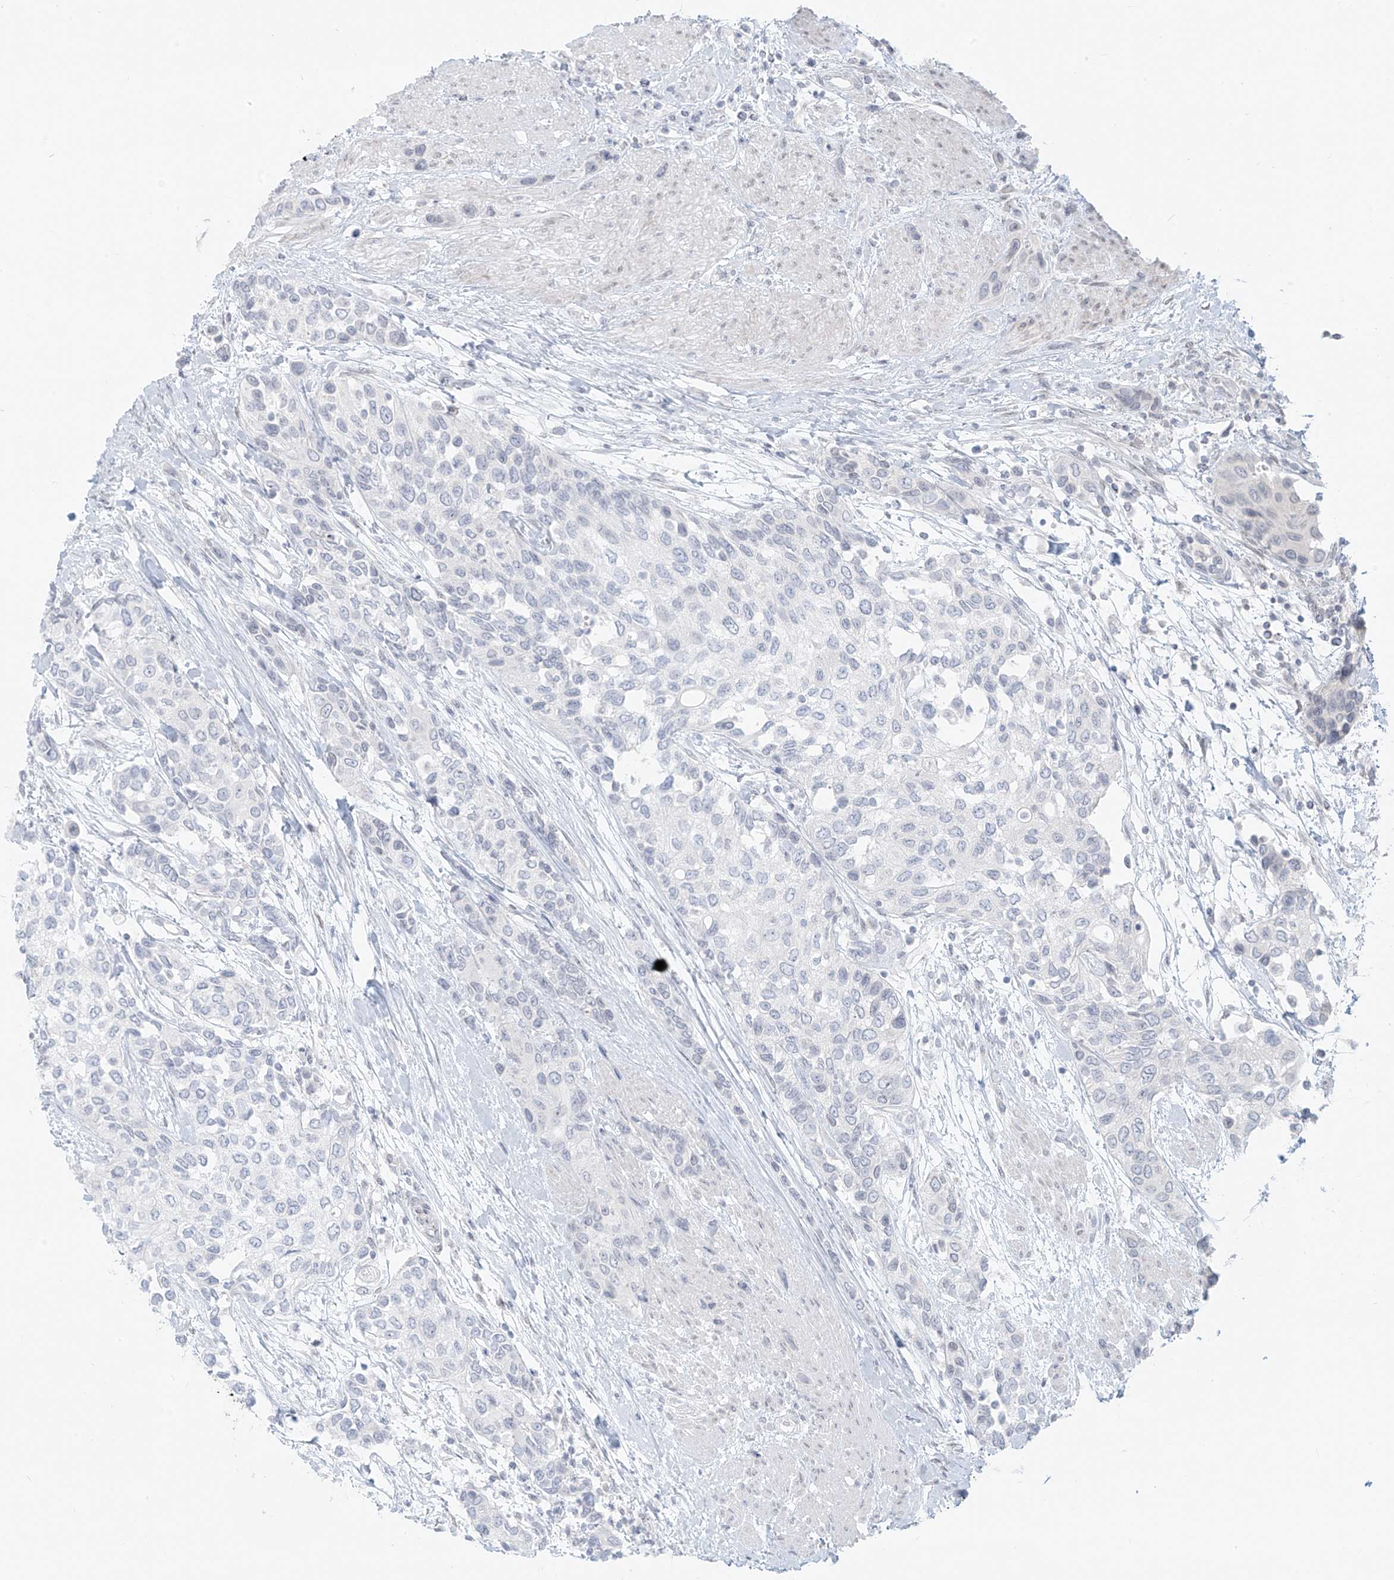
{"staining": {"intensity": "negative", "quantity": "none", "location": "none"}, "tissue": "urothelial cancer", "cell_type": "Tumor cells", "image_type": "cancer", "snomed": [{"axis": "morphology", "description": "Normal tissue, NOS"}, {"axis": "morphology", "description": "Urothelial carcinoma, High grade"}, {"axis": "topography", "description": "Vascular tissue"}, {"axis": "topography", "description": "Urinary bladder"}], "caption": "Urothelial cancer was stained to show a protein in brown. There is no significant expression in tumor cells.", "gene": "OSBPL7", "patient": {"sex": "female", "age": 56}}